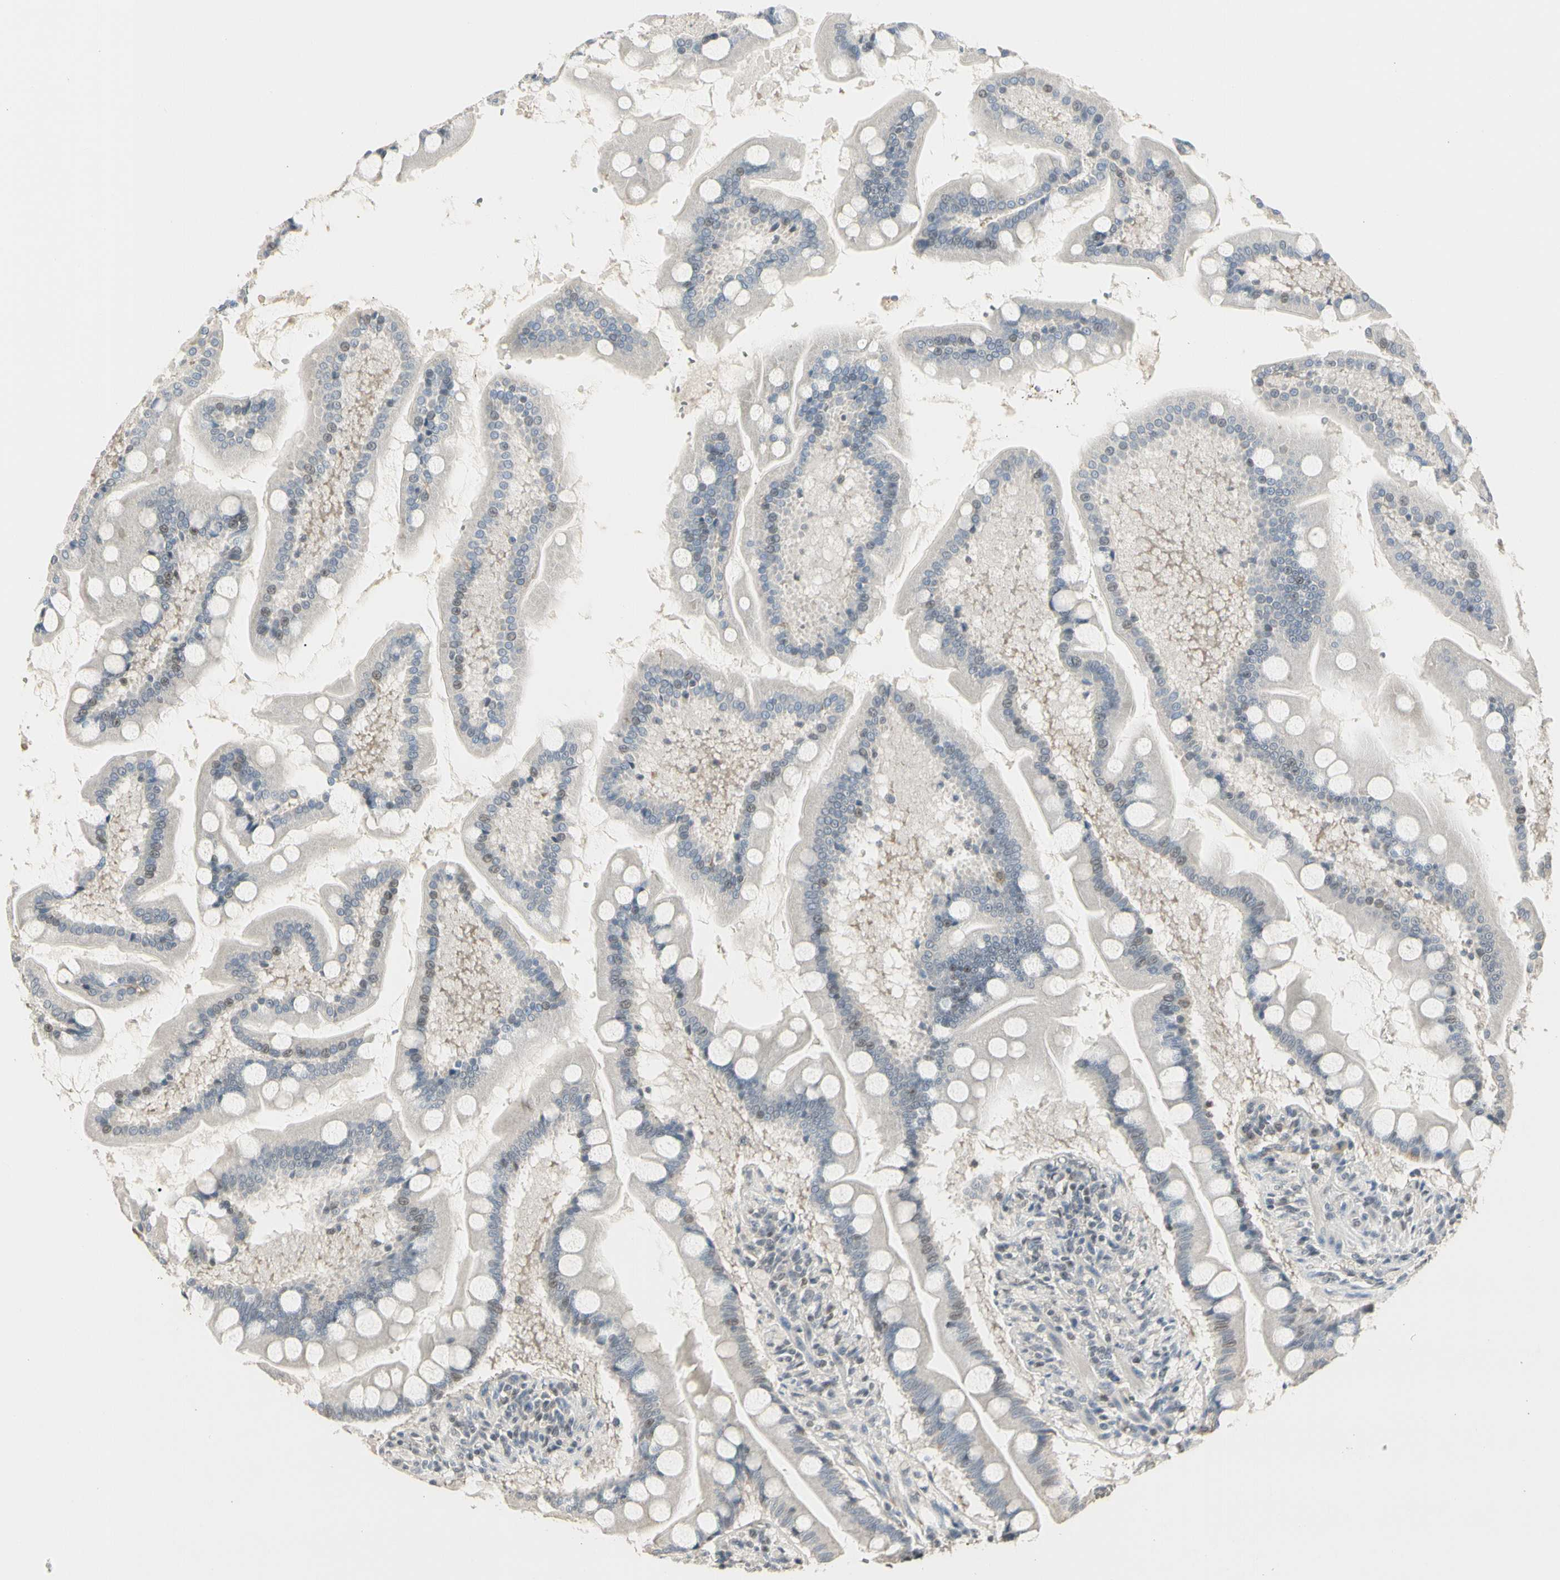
{"staining": {"intensity": "negative", "quantity": "none", "location": "none"}, "tissue": "small intestine", "cell_type": "Glandular cells", "image_type": "normal", "snomed": [{"axis": "morphology", "description": "Normal tissue, NOS"}, {"axis": "topography", "description": "Small intestine"}], "caption": "Normal small intestine was stained to show a protein in brown. There is no significant expression in glandular cells. The staining was performed using DAB (3,3'-diaminobenzidine) to visualize the protein expression in brown, while the nuclei were stained in blue with hematoxylin (Magnification: 20x).", "gene": "GREM1", "patient": {"sex": "male", "age": 41}}